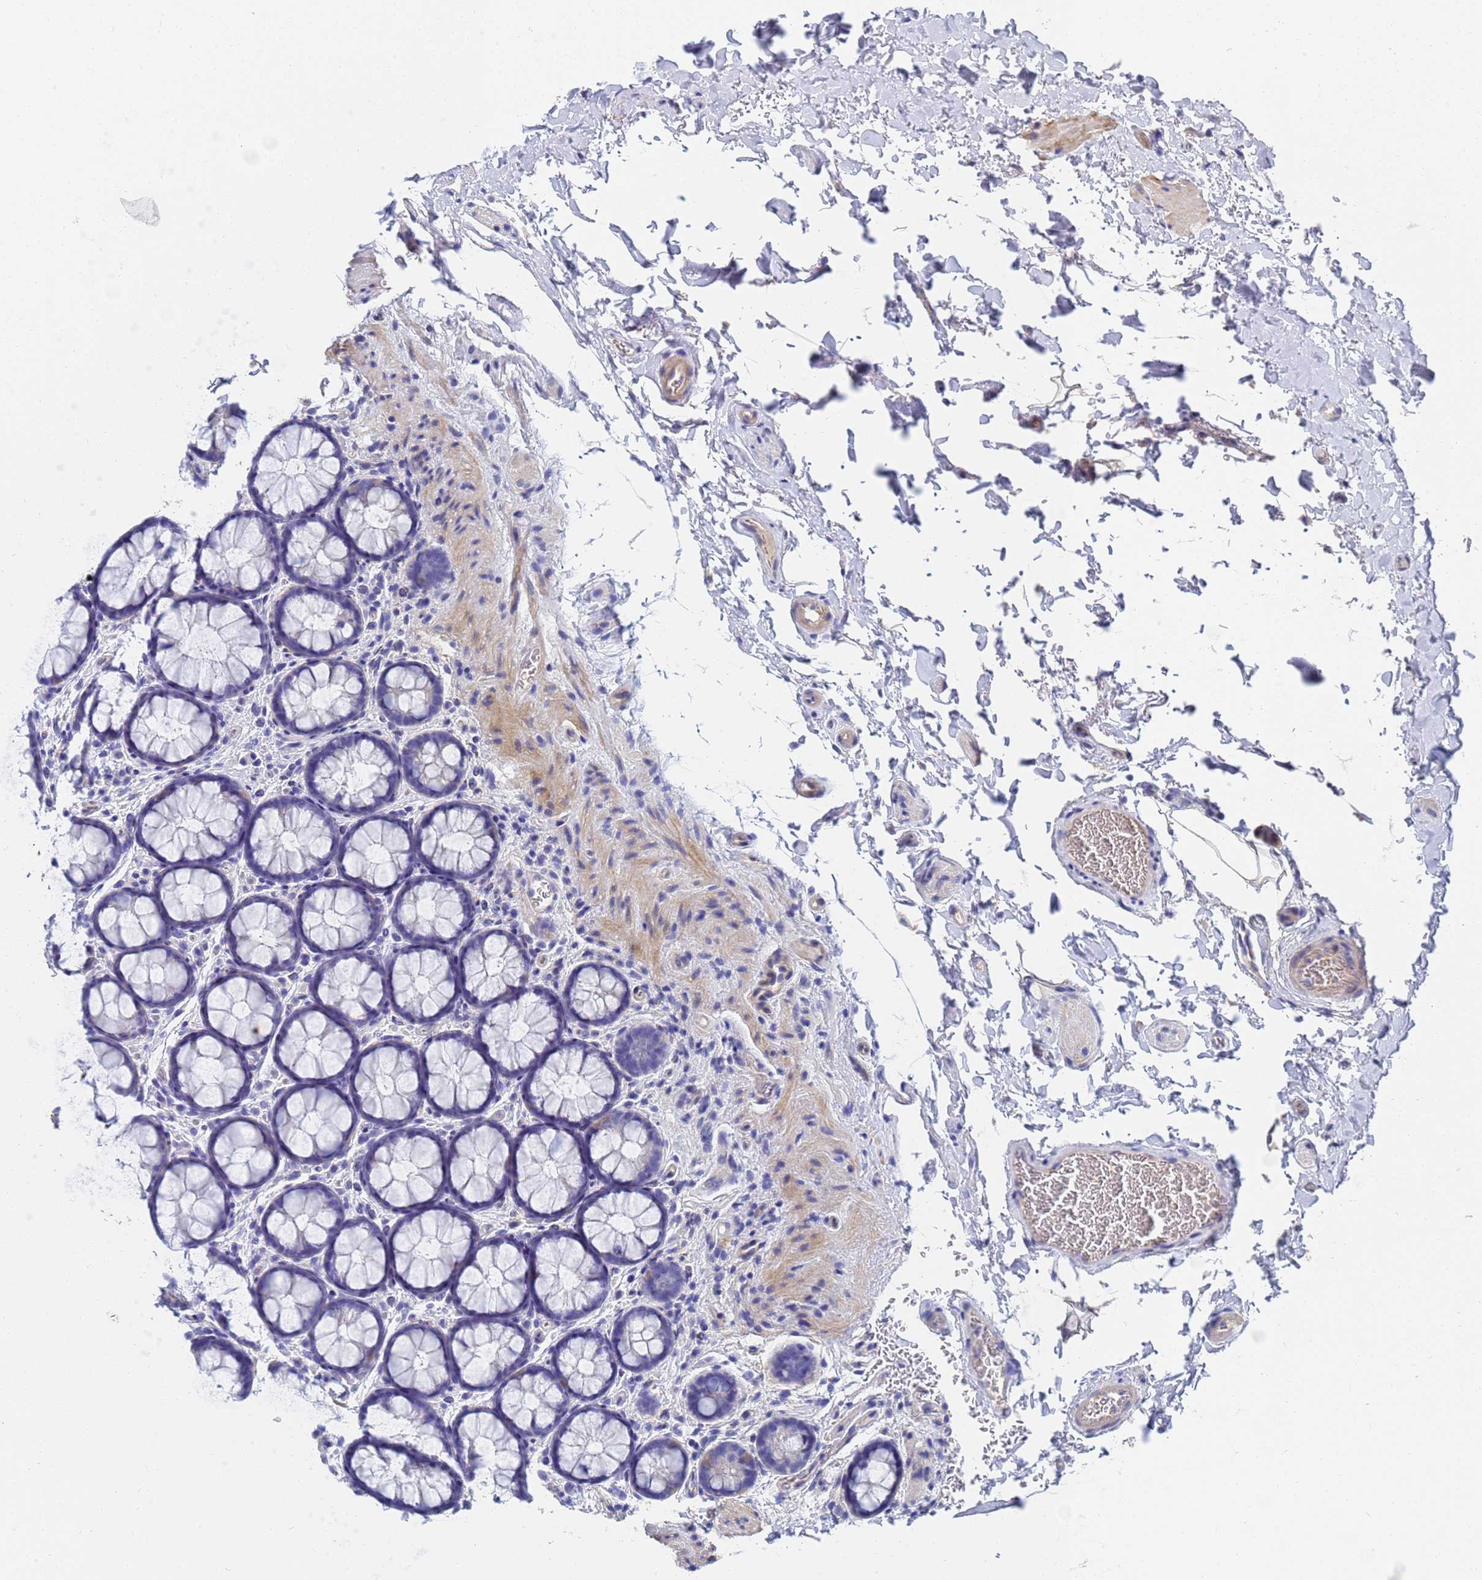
{"staining": {"intensity": "weak", "quantity": "25%-75%", "location": "cytoplasmic/membranous"}, "tissue": "colon", "cell_type": "Endothelial cells", "image_type": "normal", "snomed": [{"axis": "morphology", "description": "Normal tissue, NOS"}, {"axis": "topography", "description": "Colon"}], "caption": "Immunohistochemical staining of unremarkable human colon displays low levels of weak cytoplasmic/membranous positivity in approximately 25%-75% of endothelial cells. The staining was performed using DAB (3,3'-diaminobenzidine), with brown indicating positive protein expression. Nuclei are stained blue with hematoxylin.", "gene": "LBX2", "patient": {"sex": "female", "age": 82}}